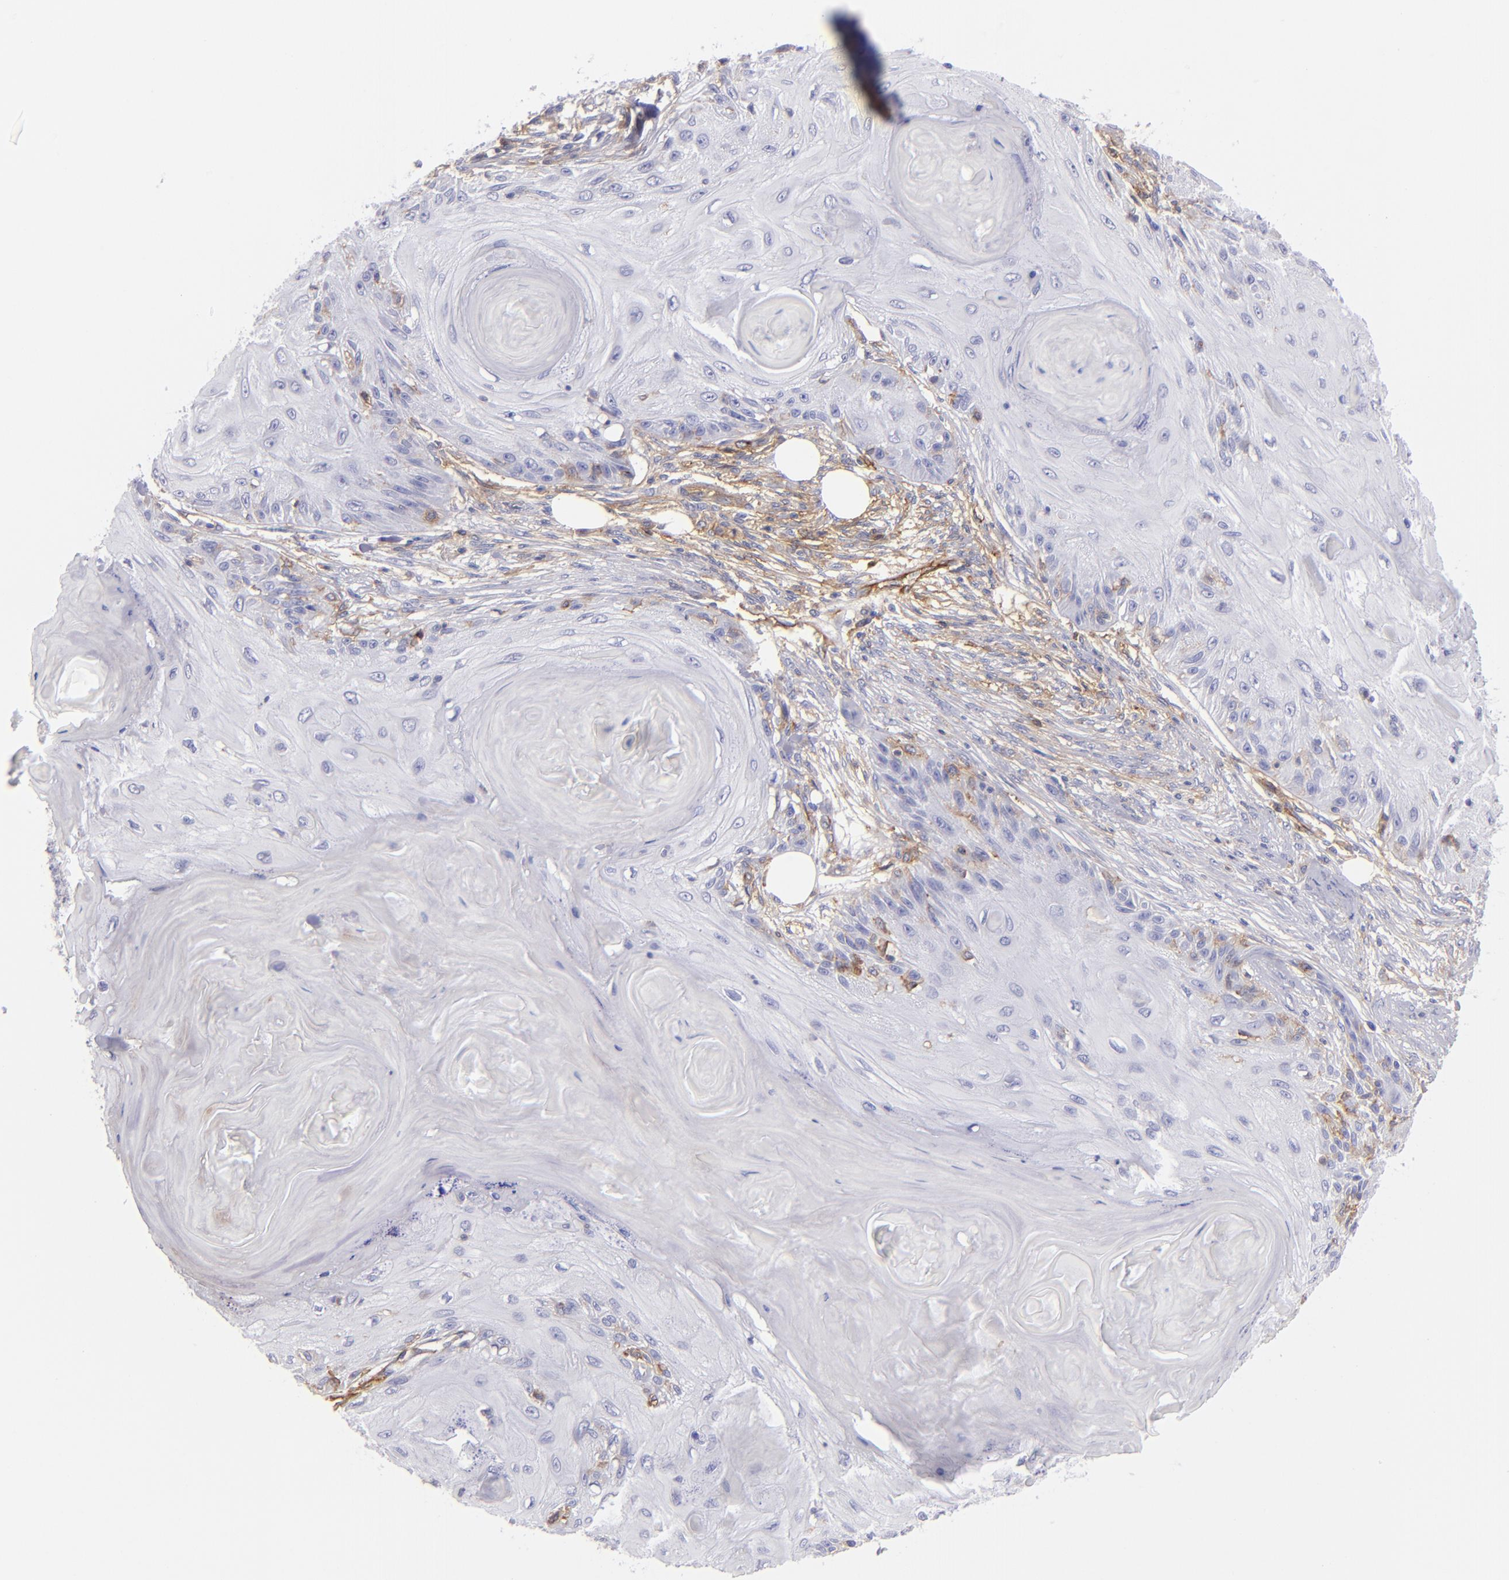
{"staining": {"intensity": "negative", "quantity": "none", "location": "none"}, "tissue": "skin cancer", "cell_type": "Tumor cells", "image_type": "cancer", "snomed": [{"axis": "morphology", "description": "Squamous cell carcinoma, NOS"}, {"axis": "topography", "description": "Skin"}], "caption": "High magnification brightfield microscopy of skin squamous cell carcinoma stained with DAB (brown) and counterstained with hematoxylin (blue): tumor cells show no significant expression.", "gene": "ENTPD1", "patient": {"sex": "female", "age": 88}}